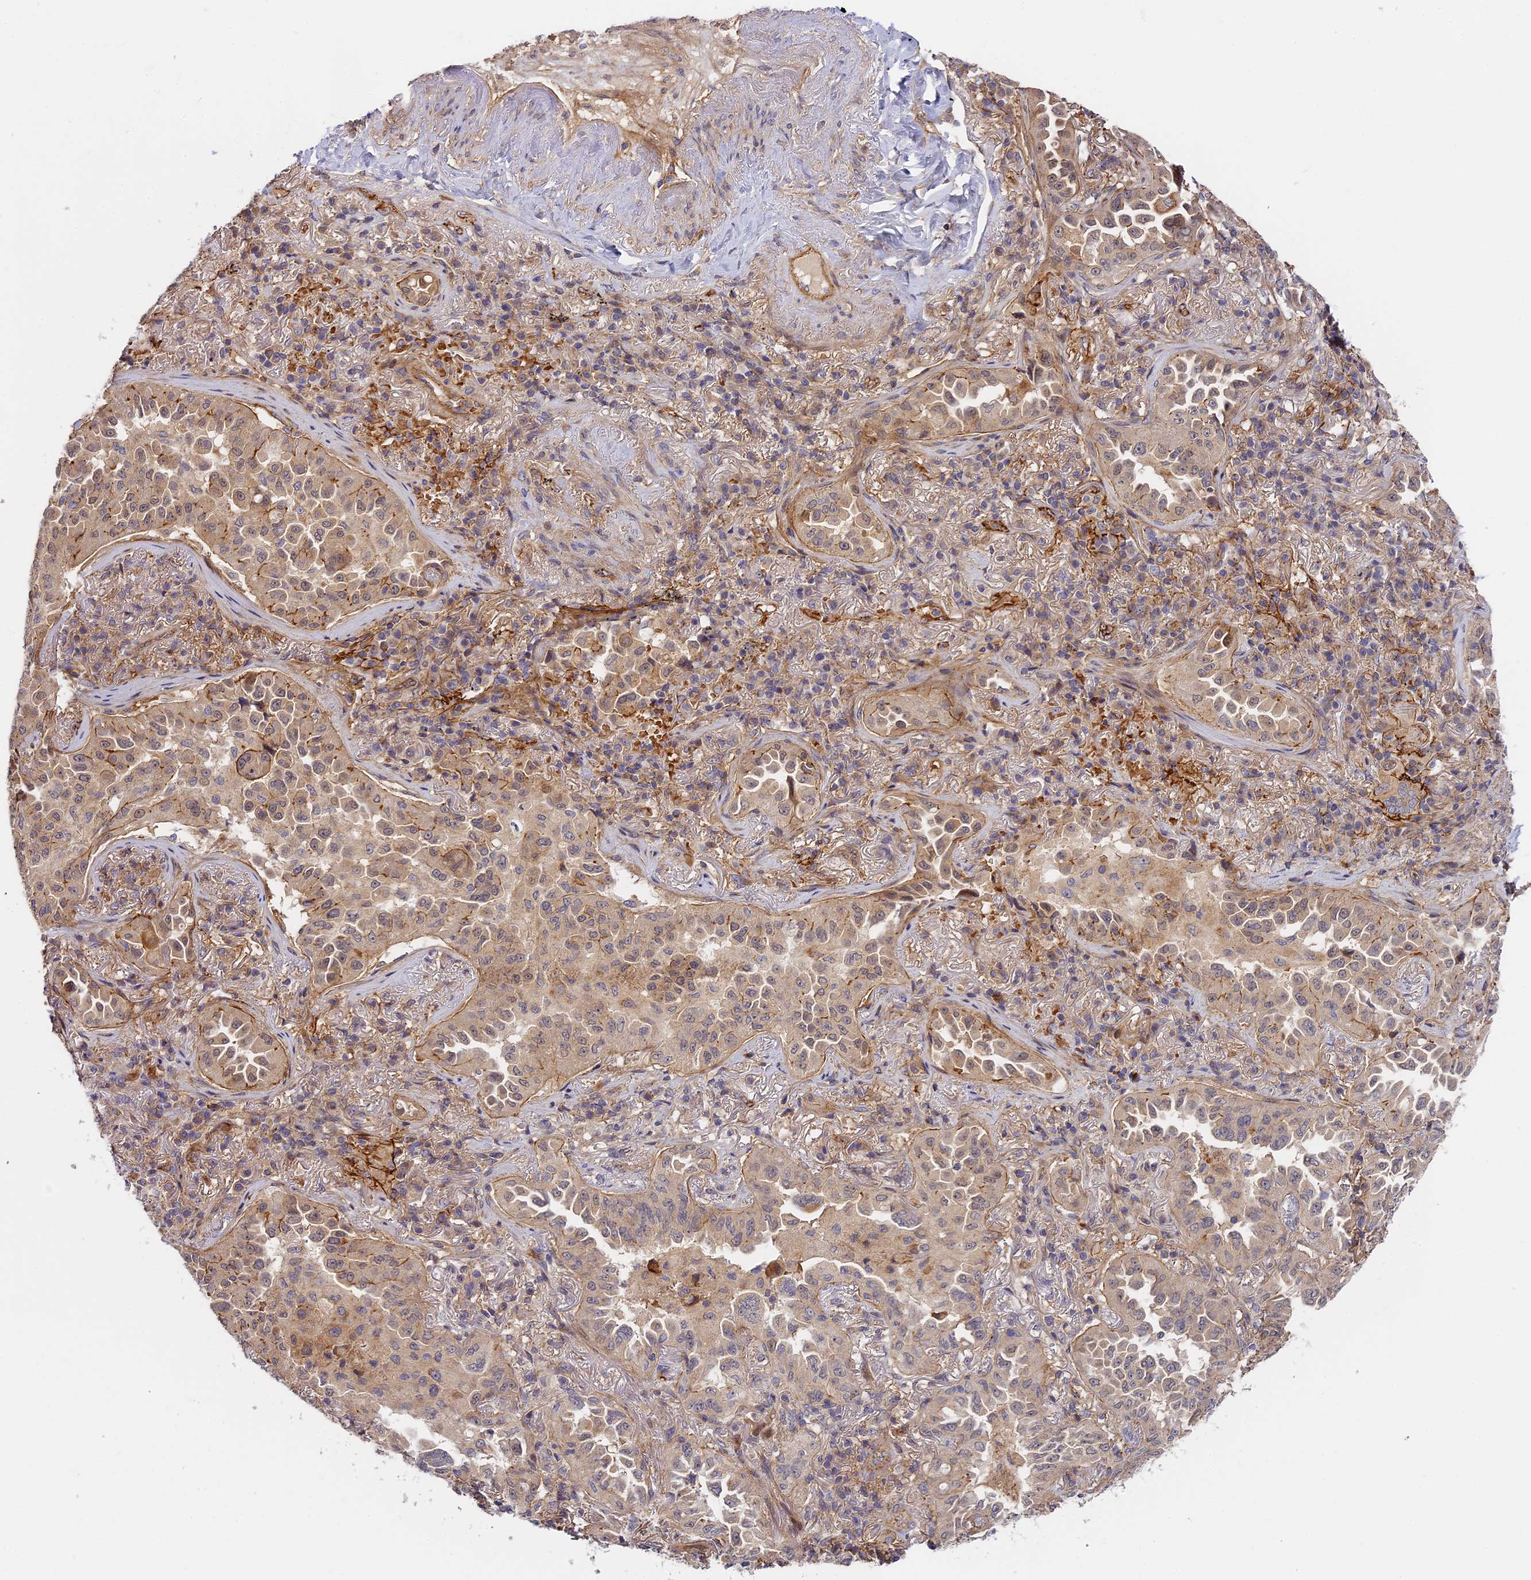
{"staining": {"intensity": "moderate", "quantity": "<25%", "location": "cytoplasmic/membranous"}, "tissue": "lung cancer", "cell_type": "Tumor cells", "image_type": "cancer", "snomed": [{"axis": "morphology", "description": "Adenocarcinoma, NOS"}, {"axis": "topography", "description": "Lung"}], "caption": "This micrograph exhibits lung adenocarcinoma stained with immunohistochemistry (IHC) to label a protein in brown. The cytoplasmic/membranous of tumor cells show moderate positivity for the protein. Nuclei are counter-stained blue.", "gene": "MISP3", "patient": {"sex": "female", "age": 69}}